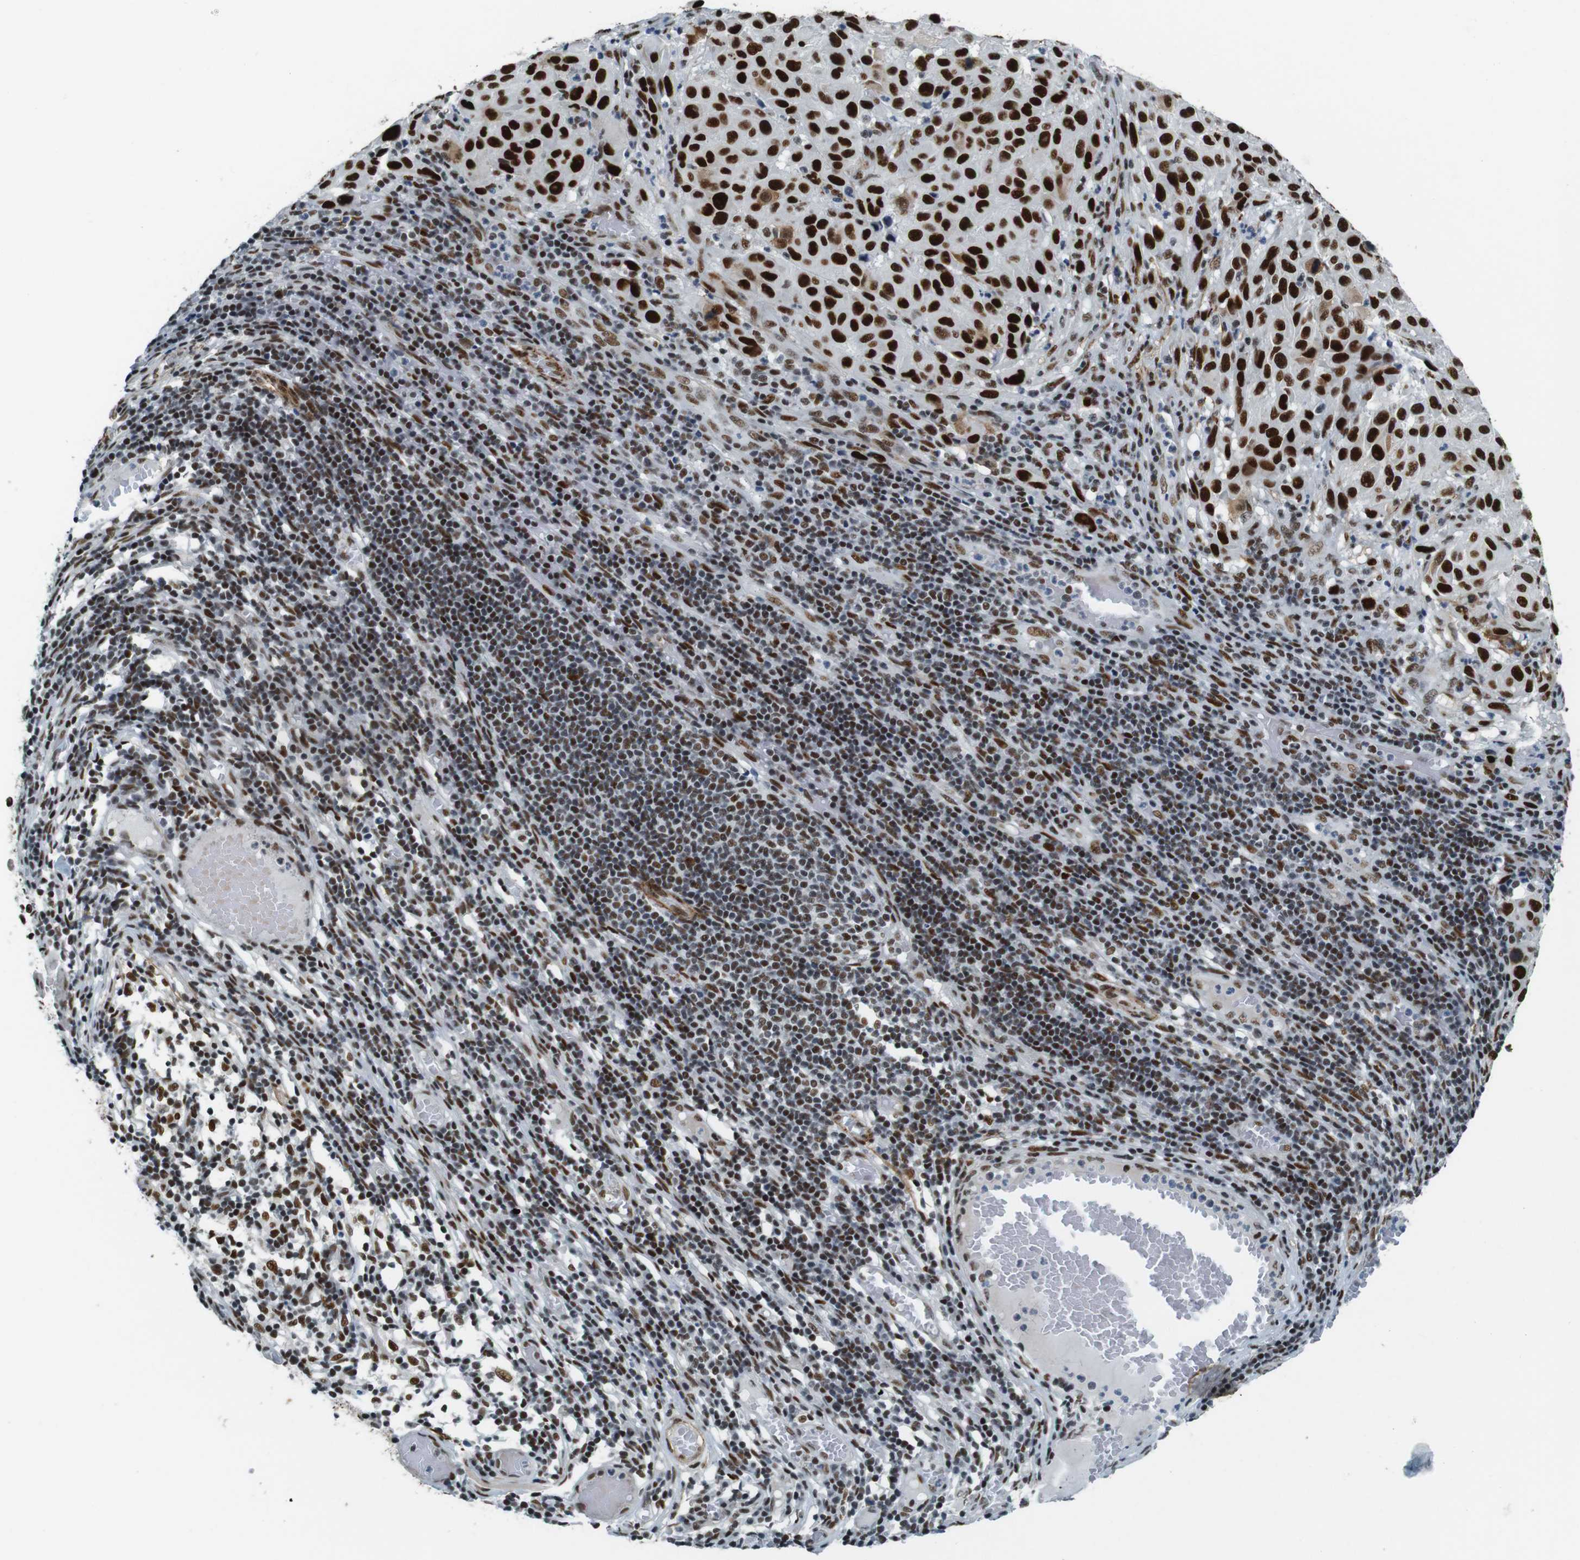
{"staining": {"intensity": "strong", "quantity": ">75%", "location": "nuclear"}, "tissue": "melanoma", "cell_type": "Tumor cells", "image_type": "cancer", "snomed": [{"axis": "morphology", "description": "Malignant melanoma, Metastatic site"}, {"axis": "topography", "description": "Lymph node"}], "caption": "Protein expression analysis of melanoma displays strong nuclear expression in about >75% of tumor cells.", "gene": "HEXIM1", "patient": {"sex": "male", "age": 61}}